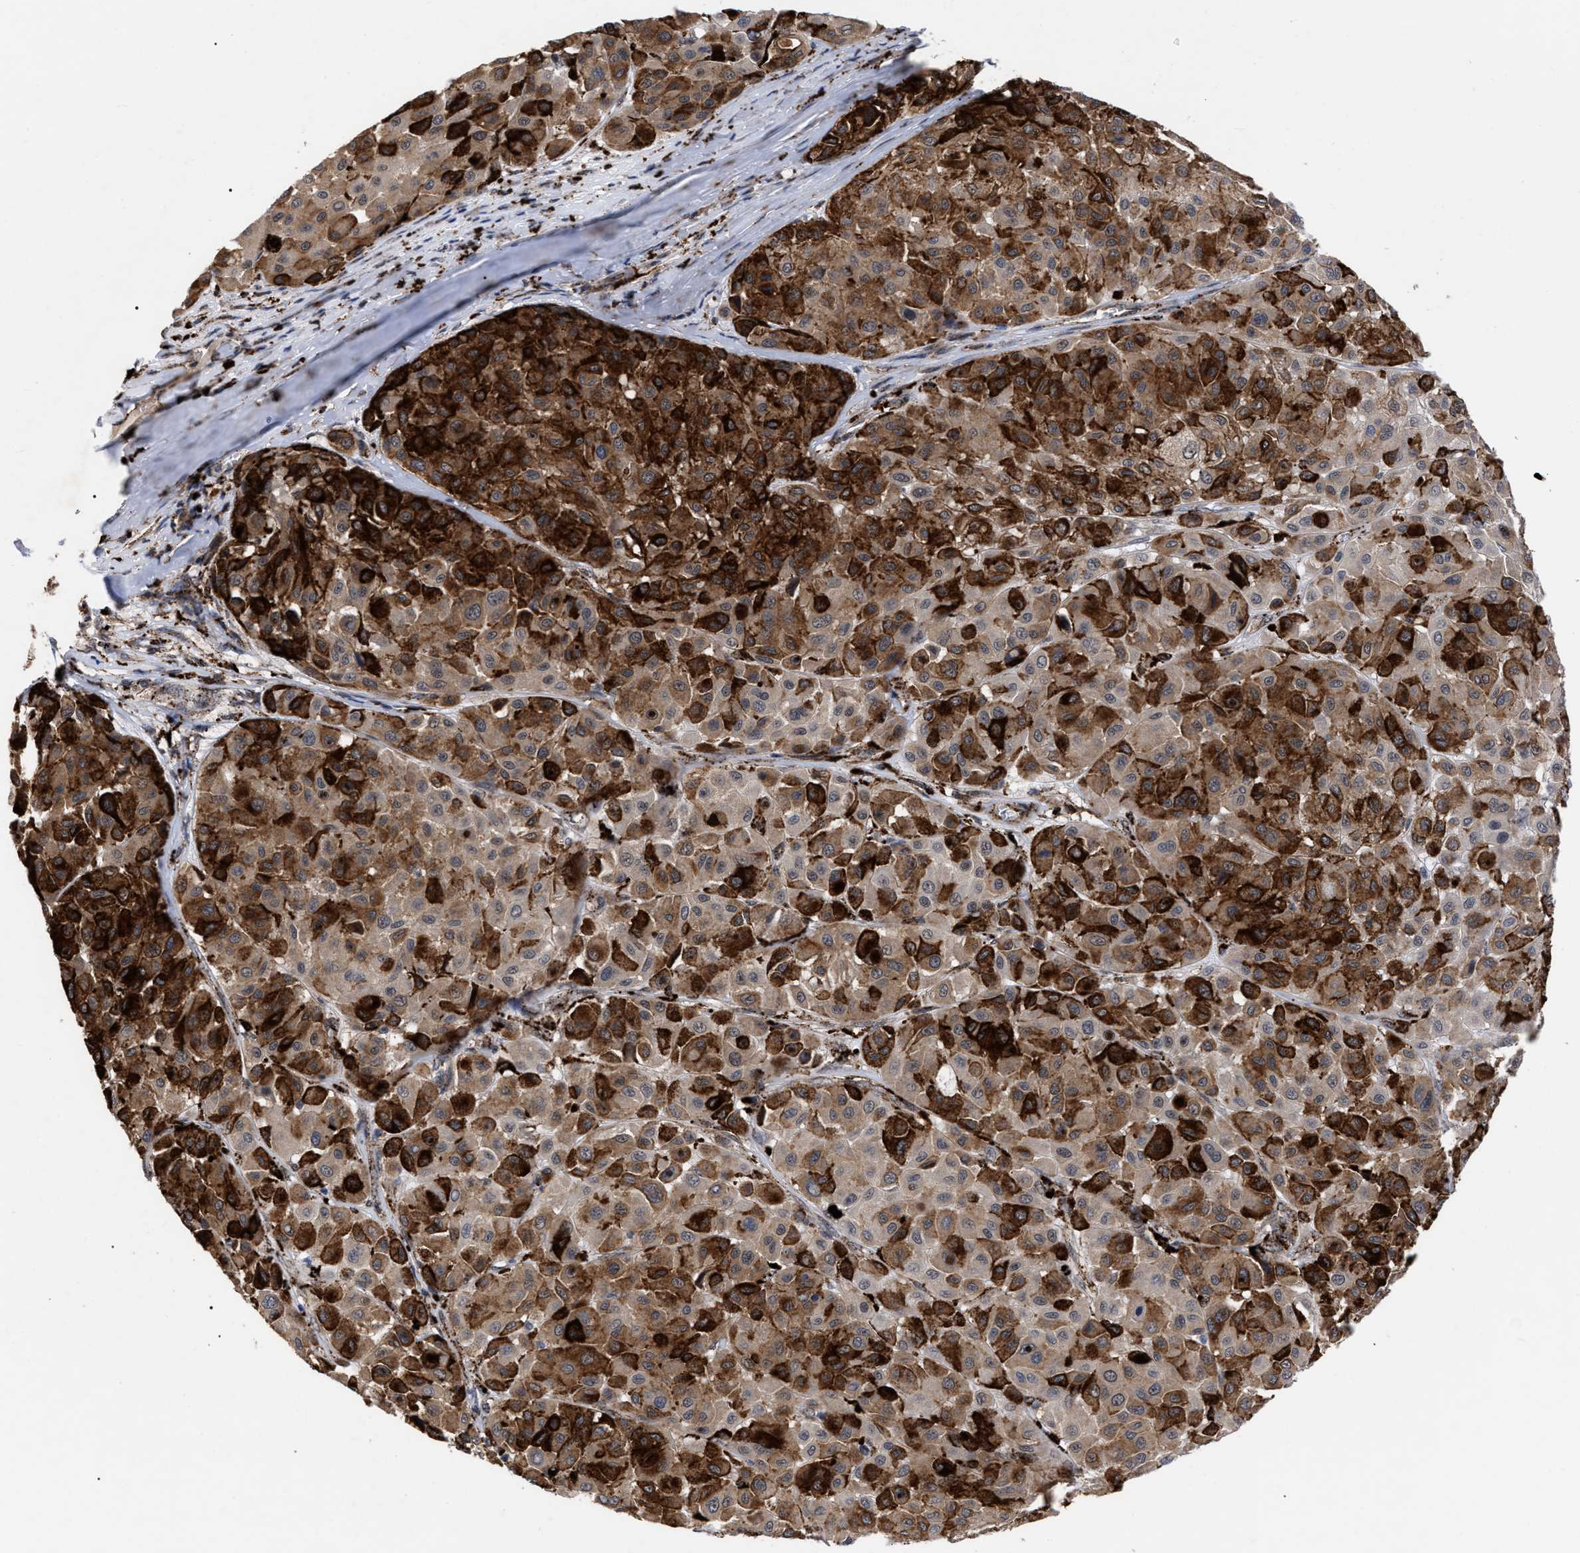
{"staining": {"intensity": "moderate", "quantity": ">75%", "location": "cytoplasmic/membranous"}, "tissue": "melanoma", "cell_type": "Tumor cells", "image_type": "cancer", "snomed": [{"axis": "morphology", "description": "Malignant melanoma, Metastatic site"}, {"axis": "topography", "description": "Soft tissue"}], "caption": "This micrograph shows immunohistochemistry (IHC) staining of human malignant melanoma (metastatic site), with medium moderate cytoplasmic/membranous expression in about >75% of tumor cells.", "gene": "UPF1", "patient": {"sex": "male", "age": 41}}